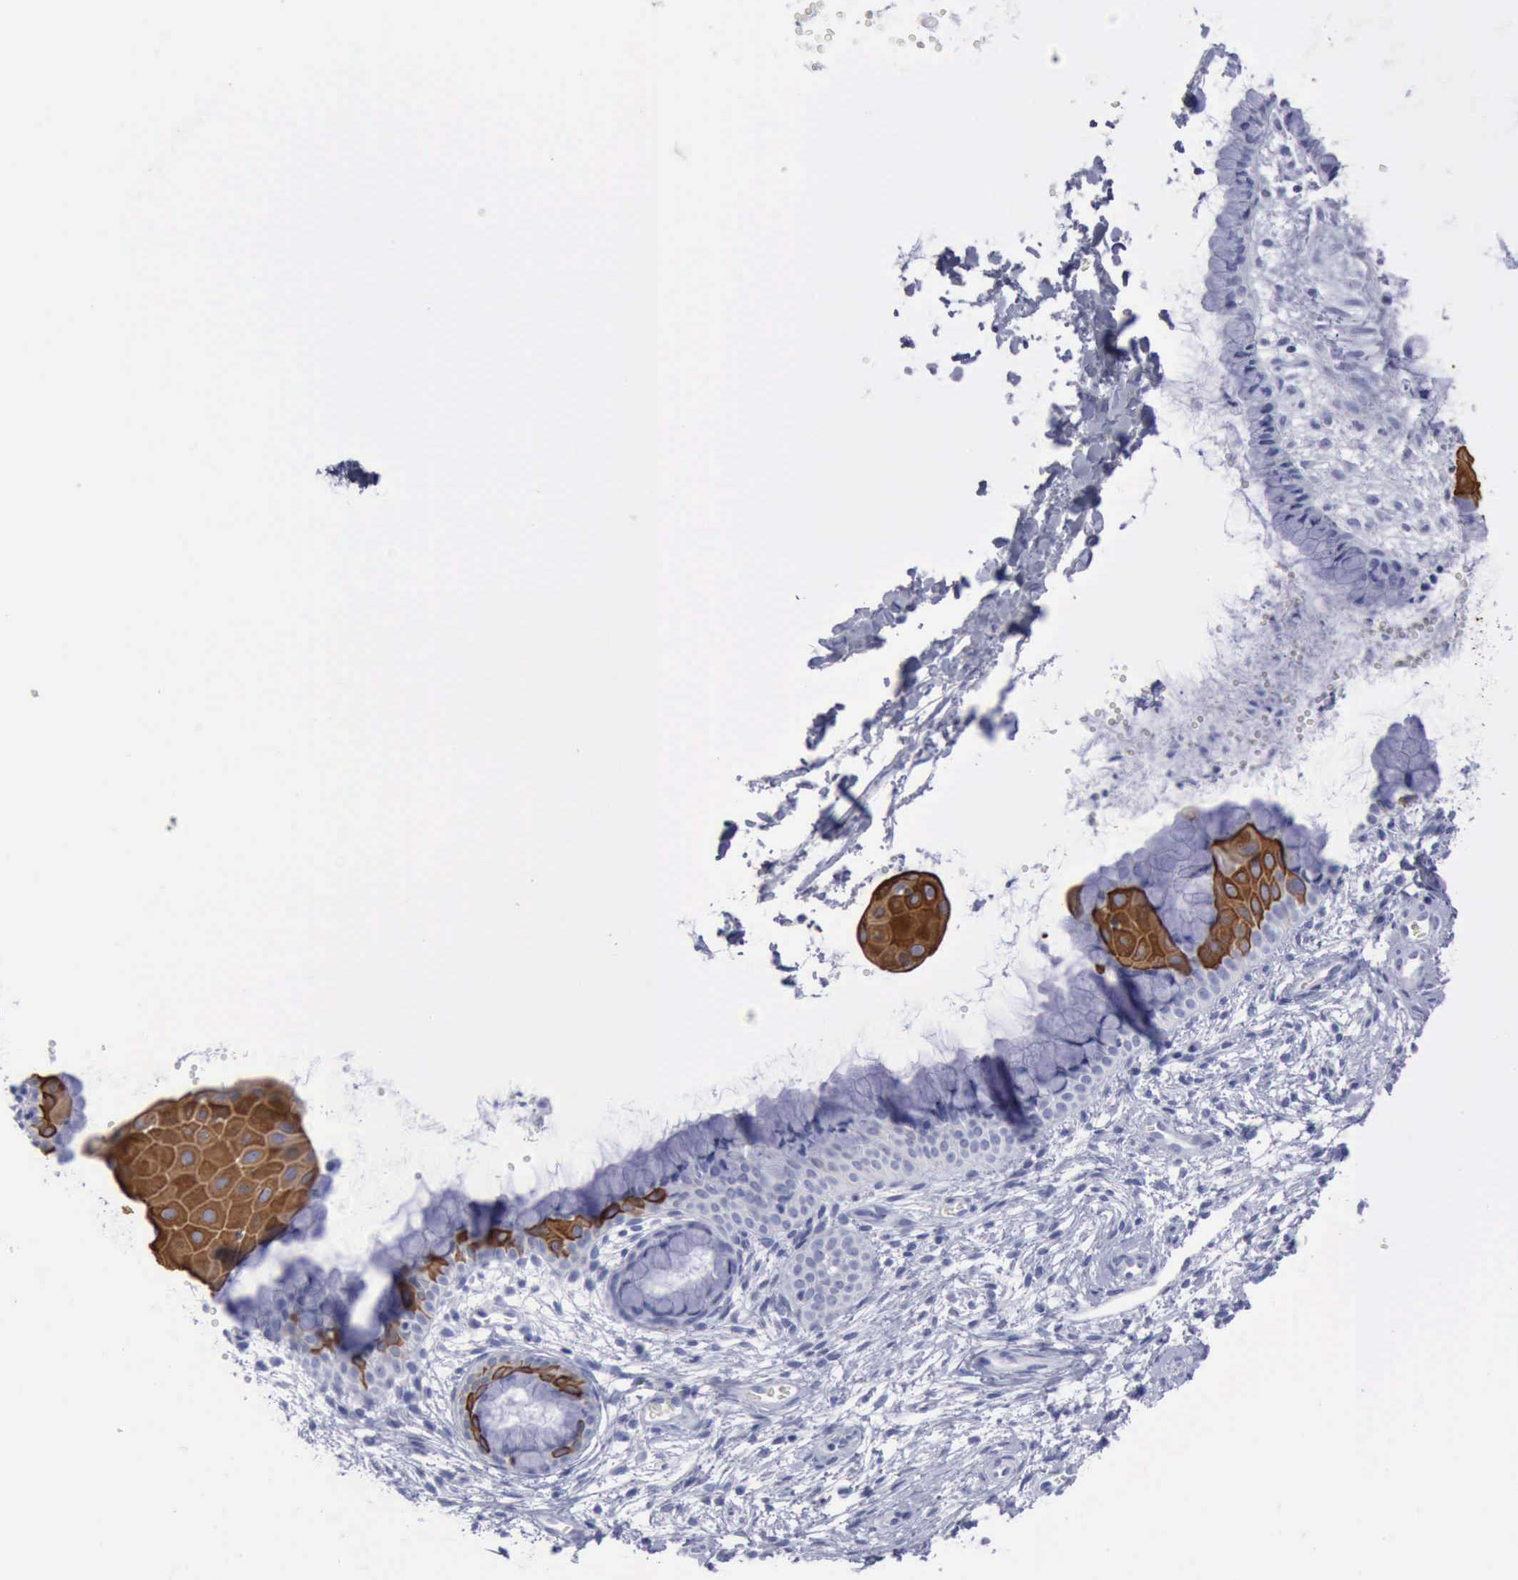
{"staining": {"intensity": "negative", "quantity": "none", "location": "none"}, "tissue": "cervix", "cell_type": "Glandular cells", "image_type": "normal", "snomed": [{"axis": "morphology", "description": "Normal tissue, NOS"}, {"axis": "topography", "description": "Cervix"}], "caption": "This is a photomicrograph of IHC staining of unremarkable cervix, which shows no staining in glandular cells.", "gene": "KRT13", "patient": {"sex": "female", "age": 39}}